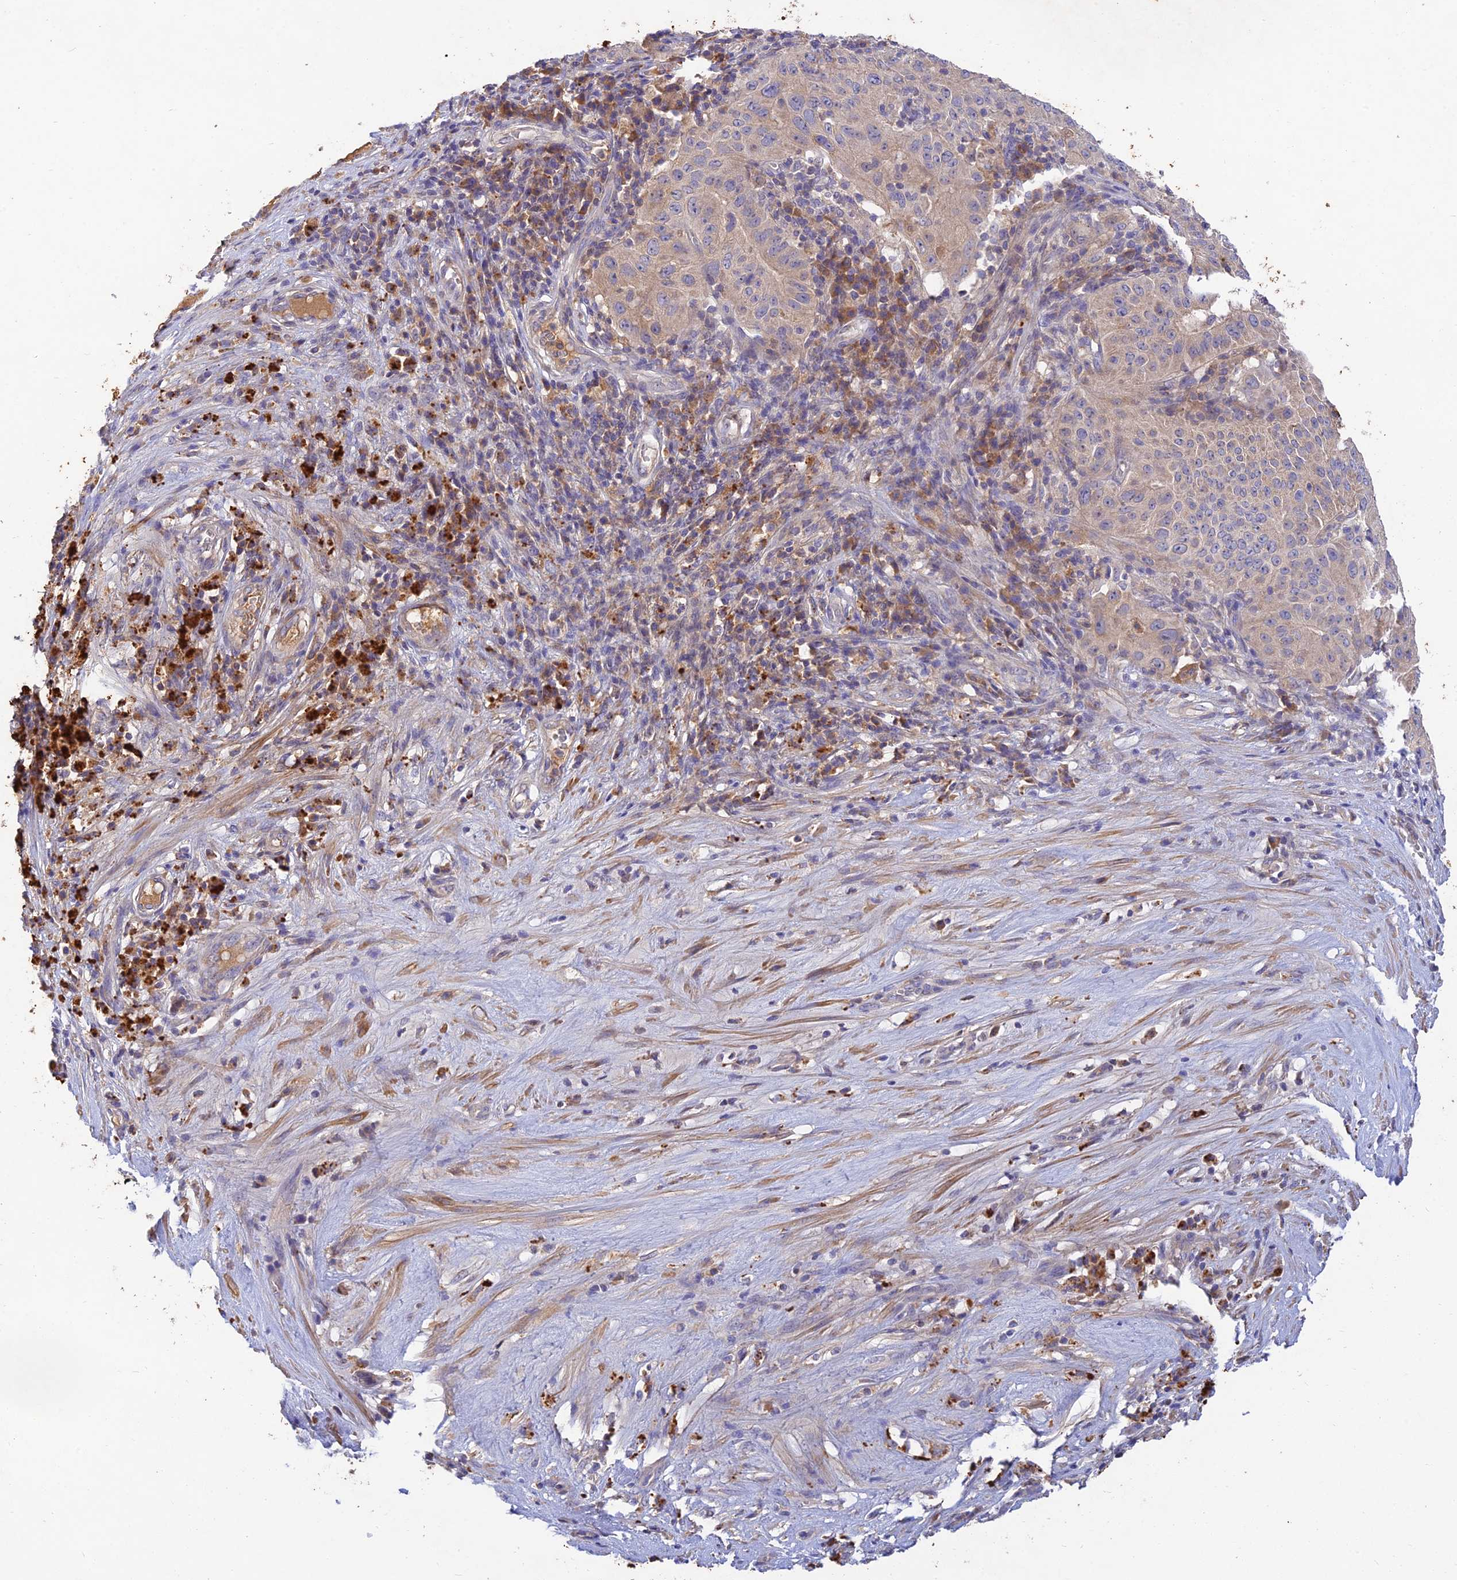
{"staining": {"intensity": "negative", "quantity": "none", "location": "none"}, "tissue": "pancreatic cancer", "cell_type": "Tumor cells", "image_type": "cancer", "snomed": [{"axis": "morphology", "description": "Adenocarcinoma, NOS"}, {"axis": "topography", "description": "Pancreas"}], "caption": "Tumor cells are negative for protein expression in human adenocarcinoma (pancreatic).", "gene": "ACSM5", "patient": {"sex": "male", "age": 63}}